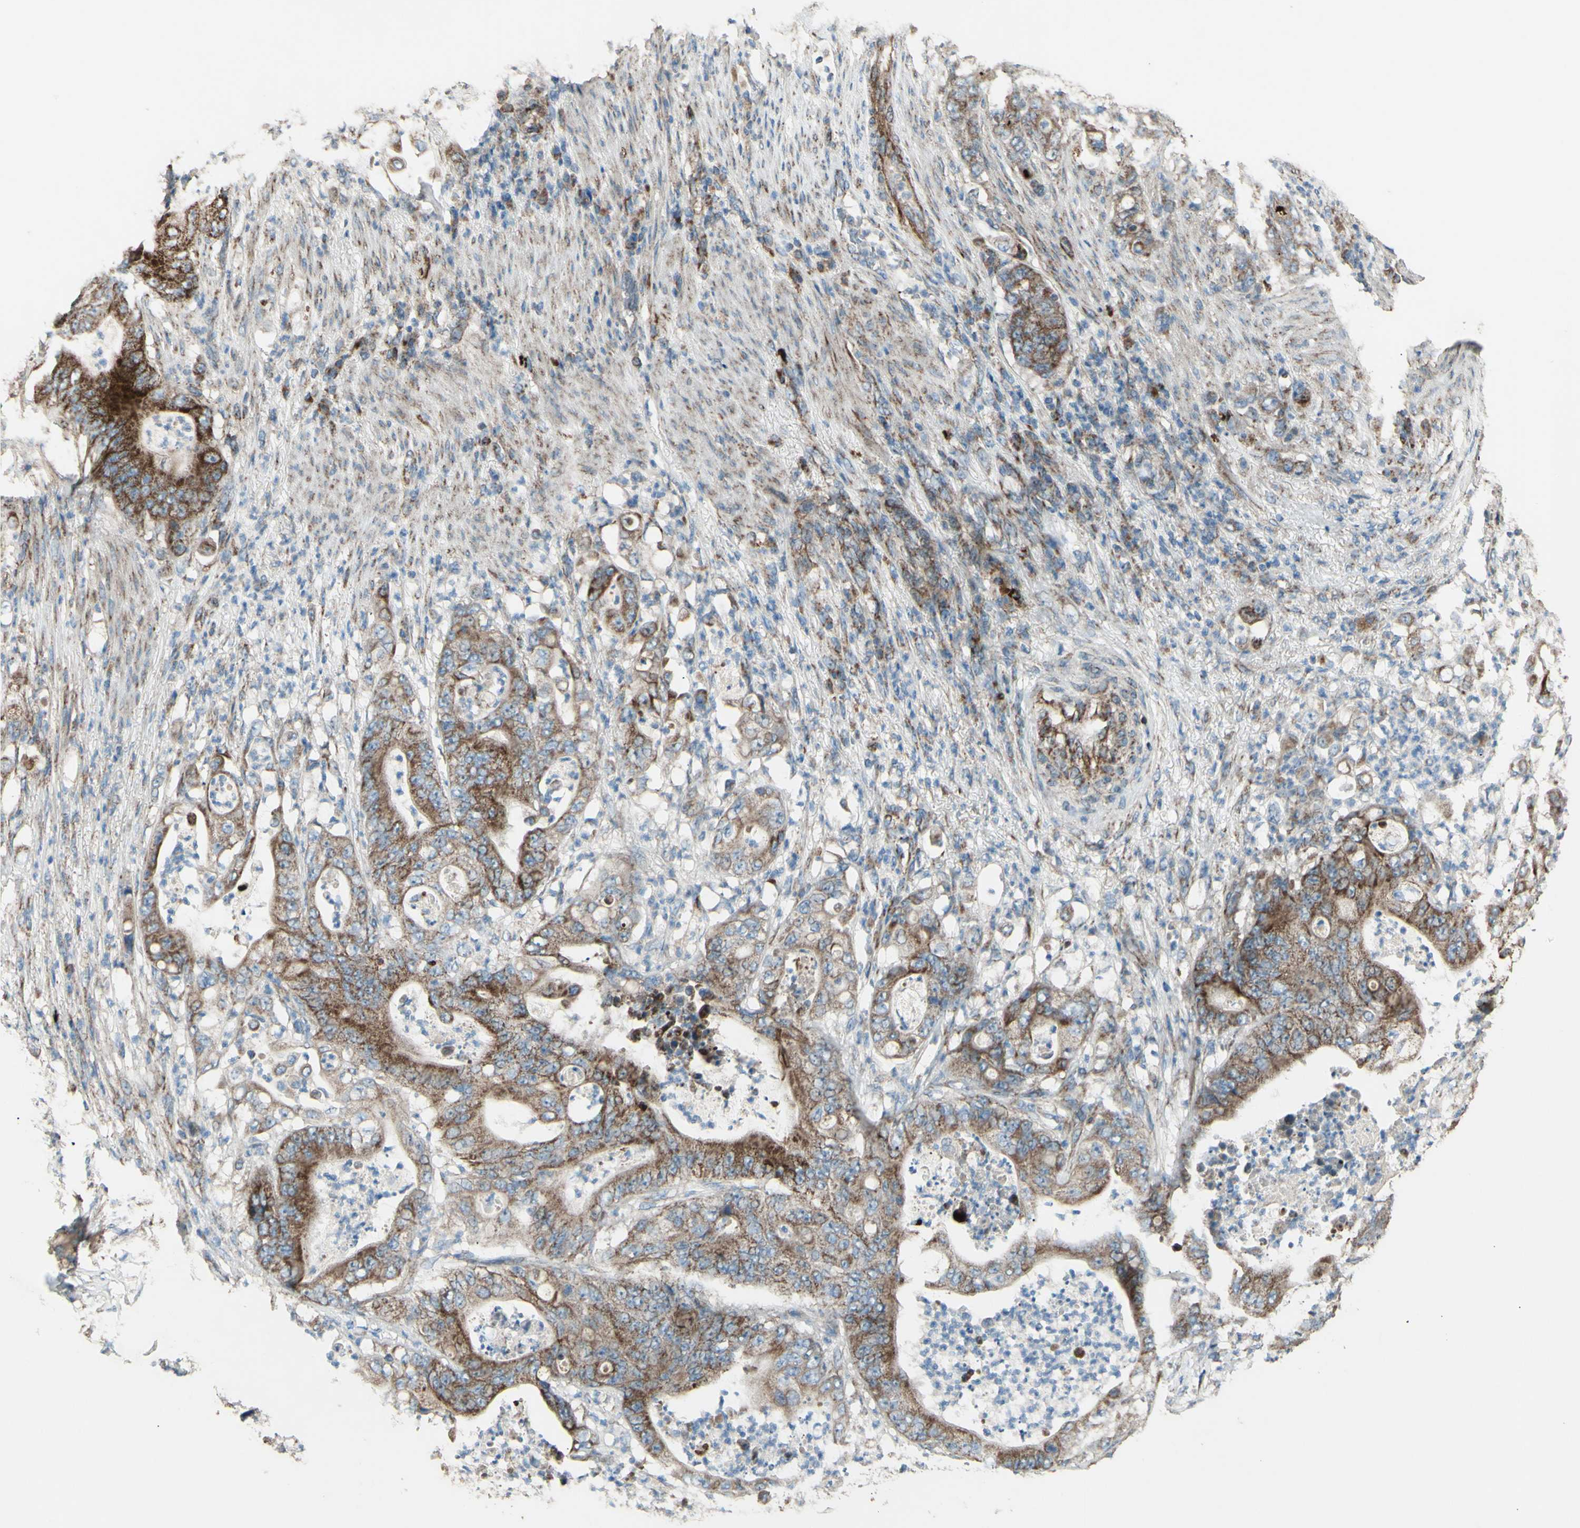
{"staining": {"intensity": "strong", "quantity": ">75%", "location": "cytoplasmic/membranous"}, "tissue": "stomach cancer", "cell_type": "Tumor cells", "image_type": "cancer", "snomed": [{"axis": "morphology", "description": "Adenocarcinoma, NOS"}, {"axis": "topography", "description": "Stomach"}], "caption": "Immunohistochemical staining of human adenocarcinoma (stomach) shows strong cytoplasmic/membranous protein expression in about >75% of tumor cells. Nuclei are stained in blue.", "gene": "RHOT1", "patient": {"sex": "female", "age": 73}}